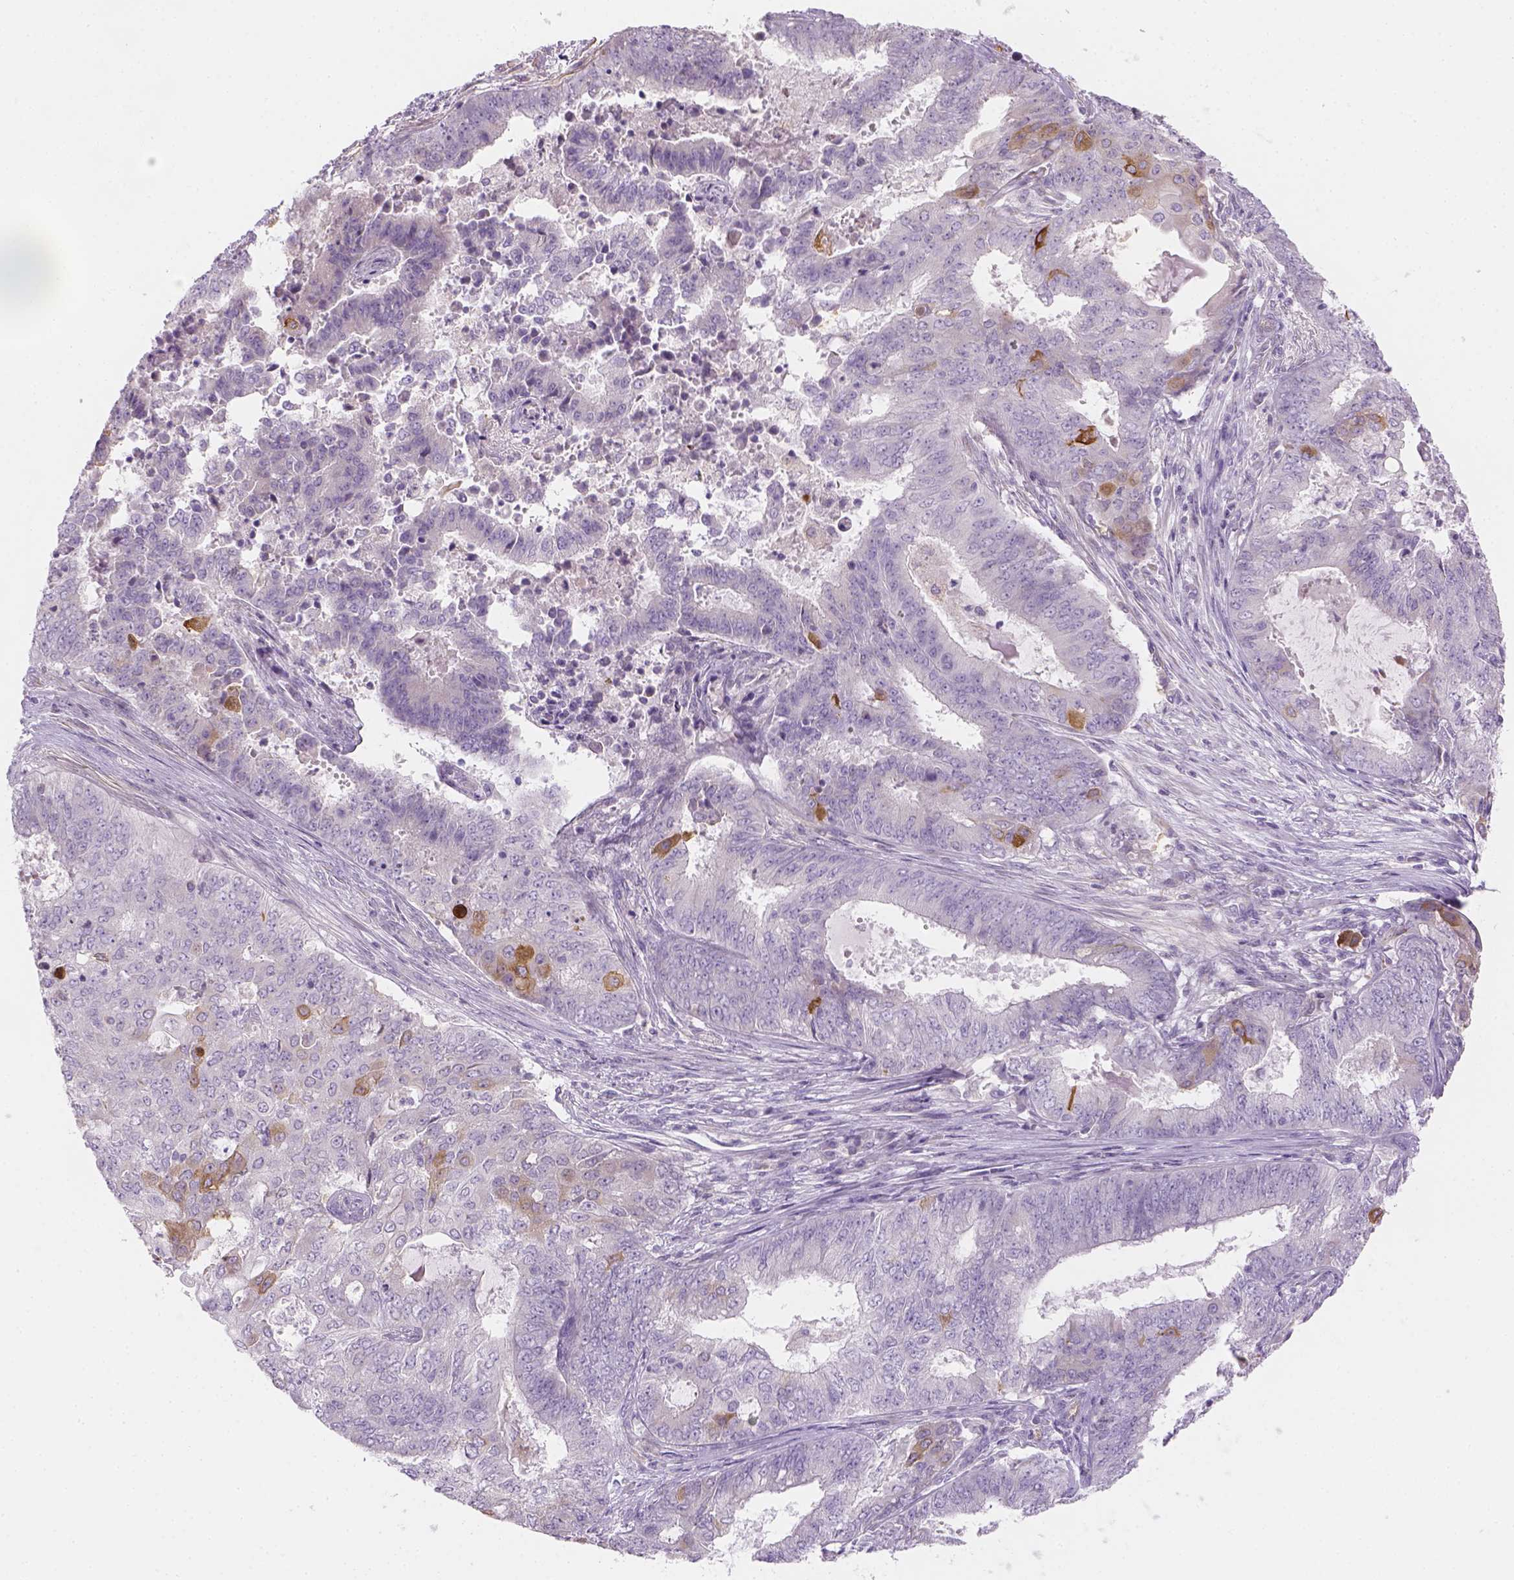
{"staining": {"intensity": "moderate", "quantity": "<25%", "location": "cytoplasmic/membranous"}, "tissue": "endometrial cancer", "cell_type": "Tumor cells", "image_type": "cancer", "snomed": [{"axis": "morphology", "description": "Adenocarcinoma, NOS"}, {"axis": "topography", "description": "Endometrium"}], "caption": "Immunohistochemical staining of human endometrial cancer exhibits moderate cytoplasmic/membranous protein expression in about <25% of tumor cells. Ihc stains the protein of interest in brown and the nuclei are stained blue.", "gene": "CACNB1", "patient": {"sex": "female", "age": 62}}